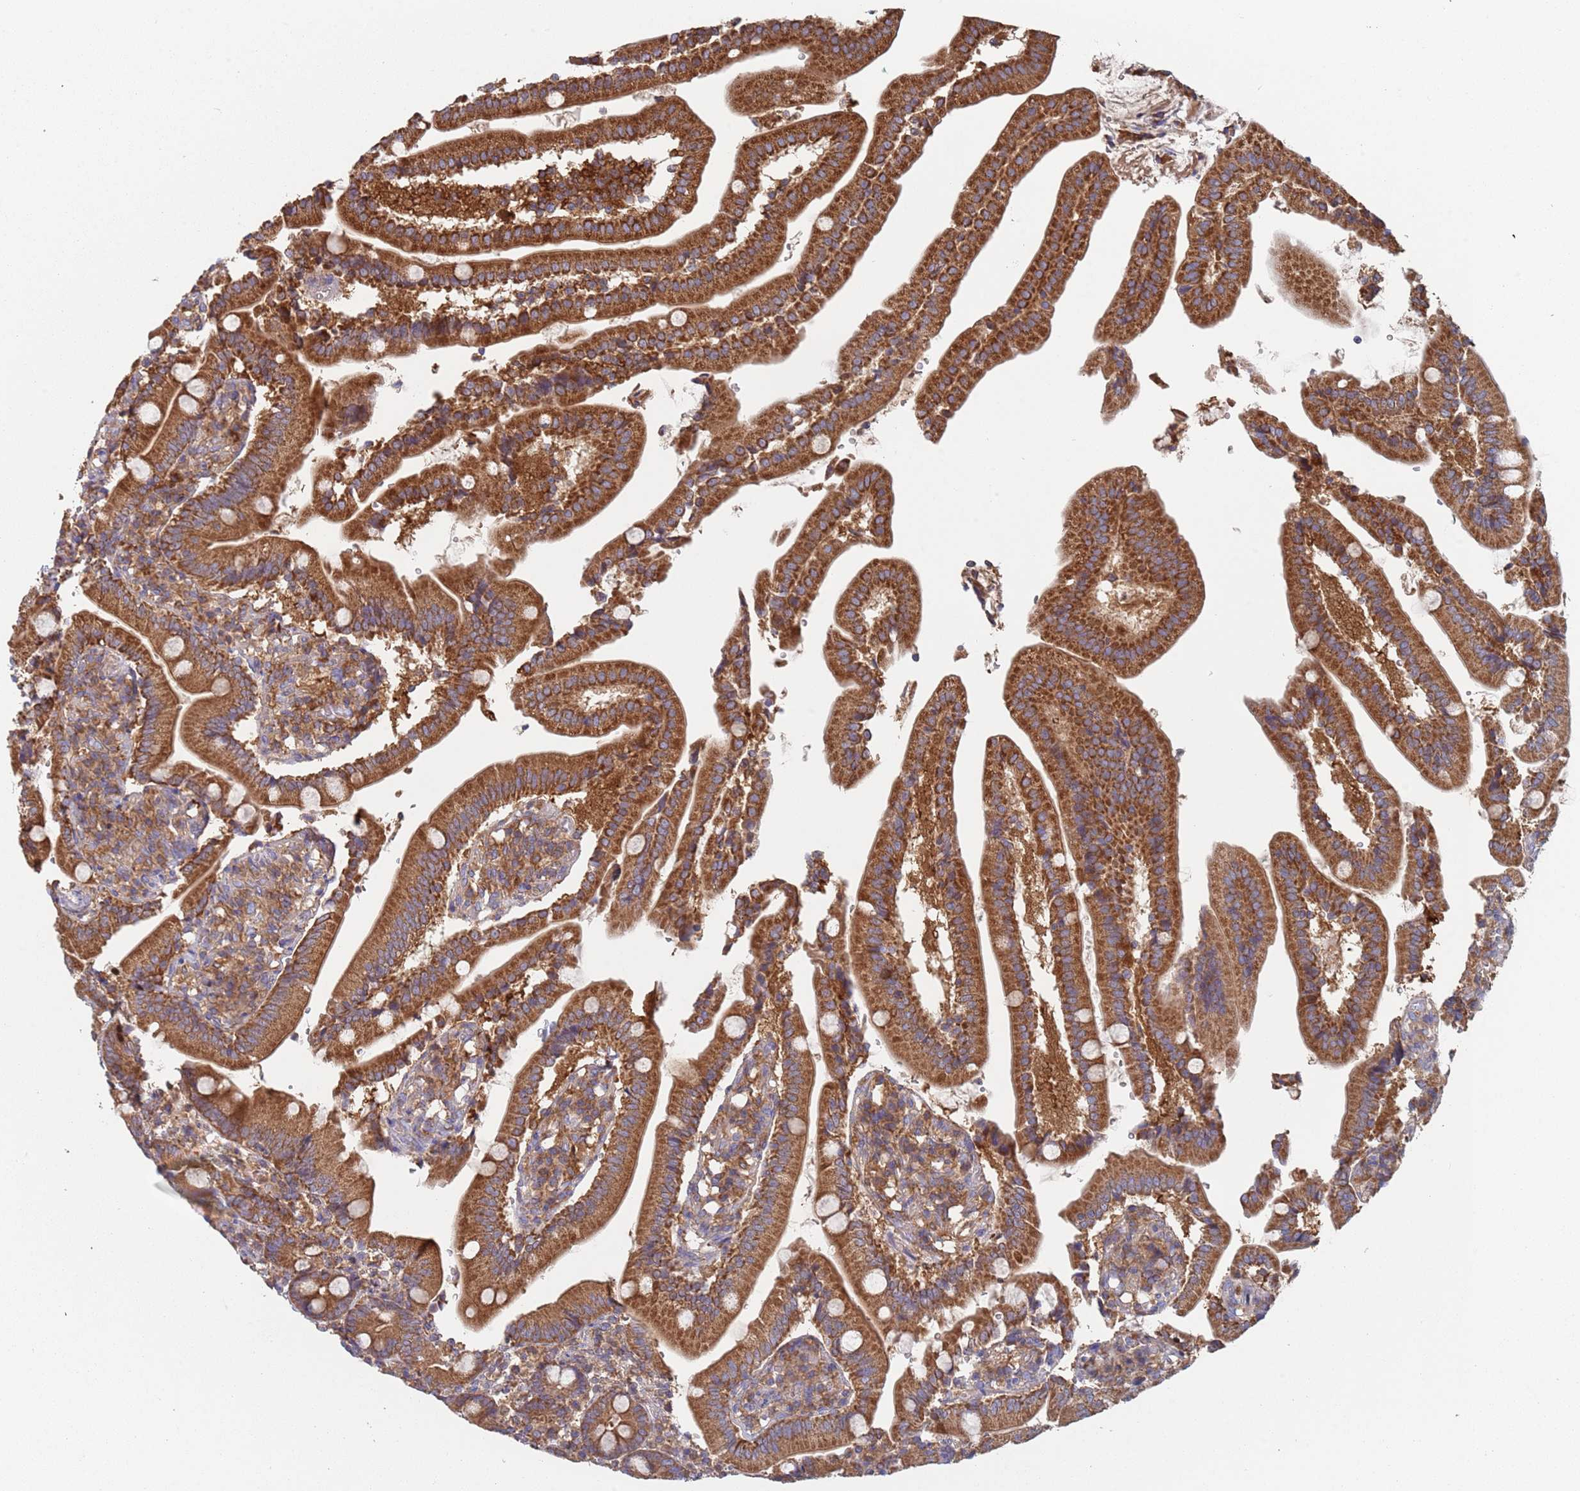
{"staining": {"intensity": "strong", "quantity": ">75%", "location": "cytoplasmic/membranous"}, "tissue": "duodenum", "cell_type": "Glandular cells", "image_type": "normal", "snomed": [{"axis": "morphology", "description": "Normal tissue, NOS"}, {"axis": "topography", "description": "Duodenum"}], "caption": "Immunohistochemistry histopathology image of unremarkable duodenum: duodenum stained using IHC demonstrates high levels of strong protein expression localized specifically in the cytoplasmic/membranous of glandular cells, appearing as a cytoplasmic/membranous brown color.", "gene": "GDI1", "patient": {"sex": "female", "age": 67}}